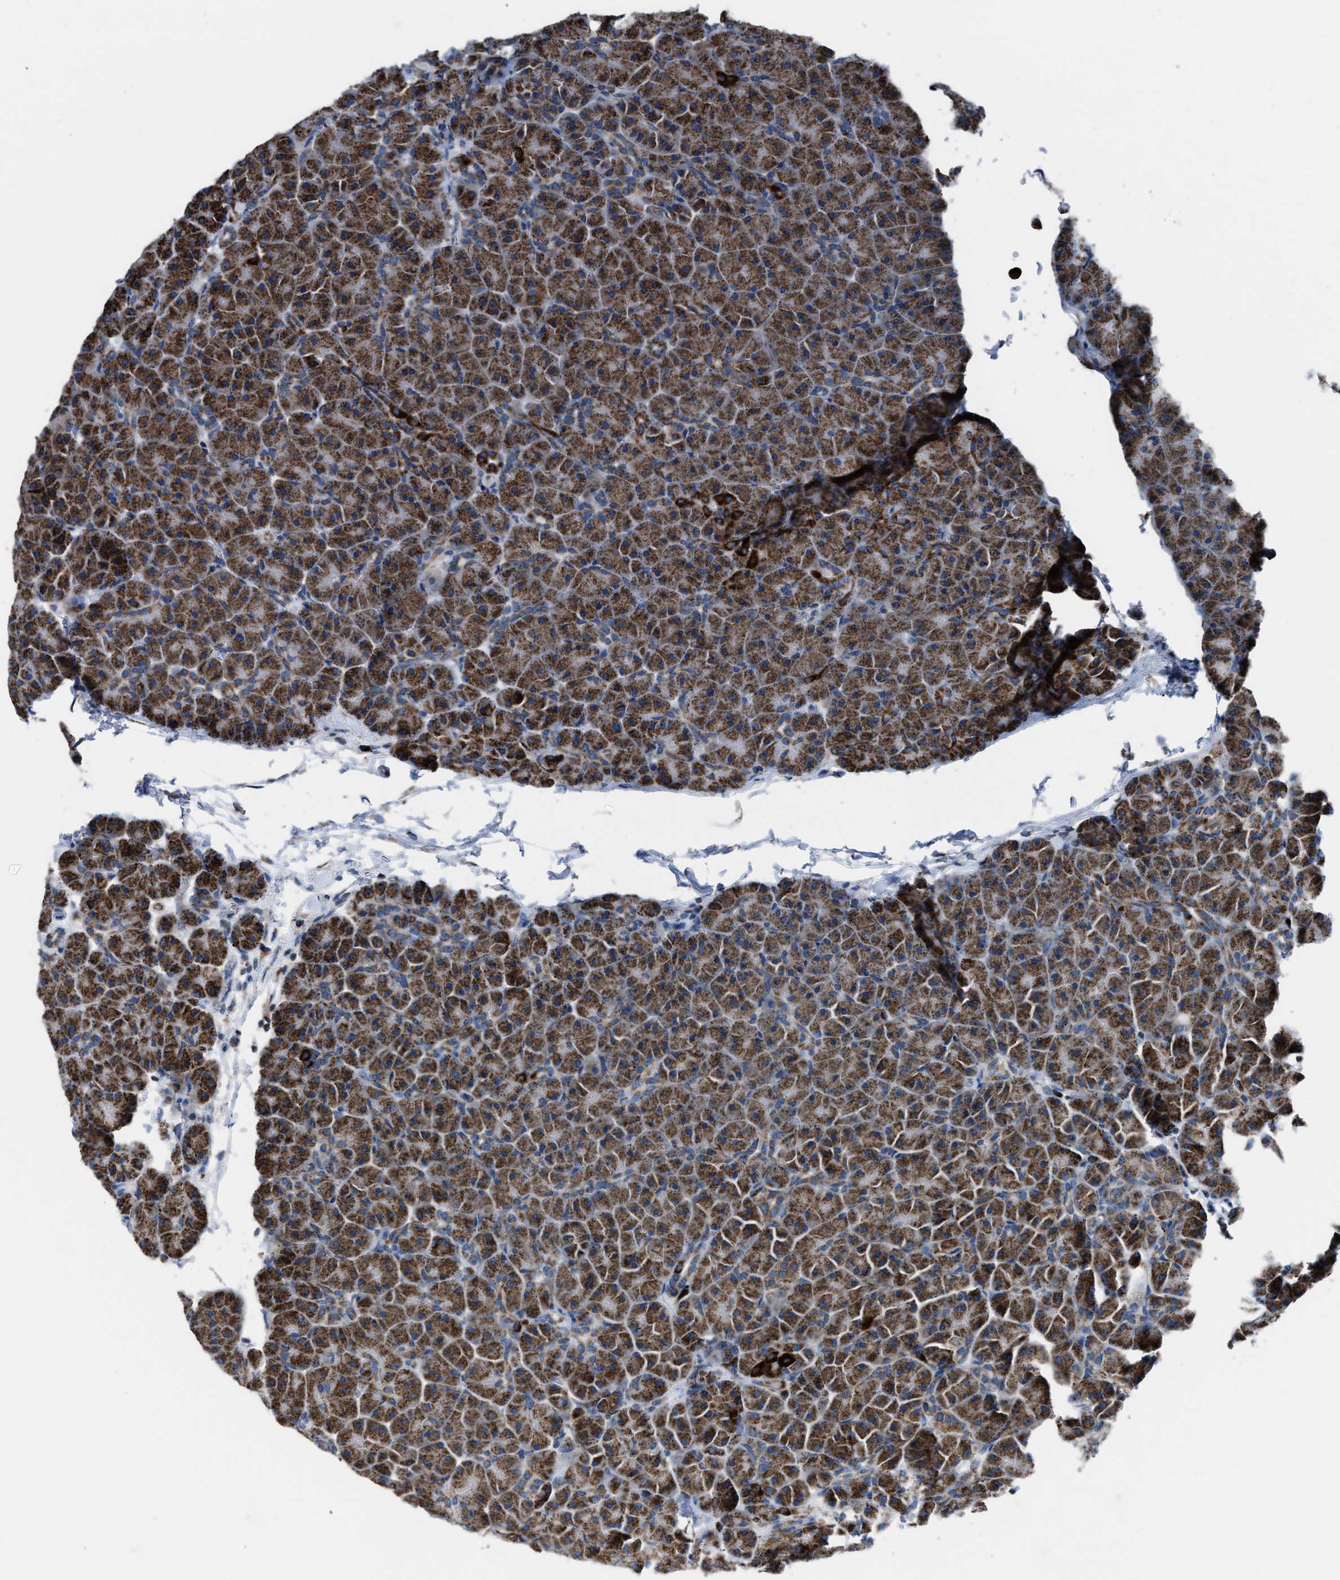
{"staining": {"intensity": "strong", "quantity": ">75%", "location": "cytoplasmic/membranous"}, "tissue": "pancreas", "cell_type": "Exocrine glandular cells", "image_type": "normal", "snomed": [{"axis": "morphology", "description": "Normal tissue, NOS"}, {"axis": "topography", "description": "Pancreas"}], "caption": "Immunohistochemistry (IHC) photomicrograph of normal pancreas stained for a protein (brown), which reveals high levels of strong cytoplasmic/membranous positivity in about >75% of exocrine glandular cells.", "gene": "ETFB", "patient": {"sex": "male", "age": 66}}